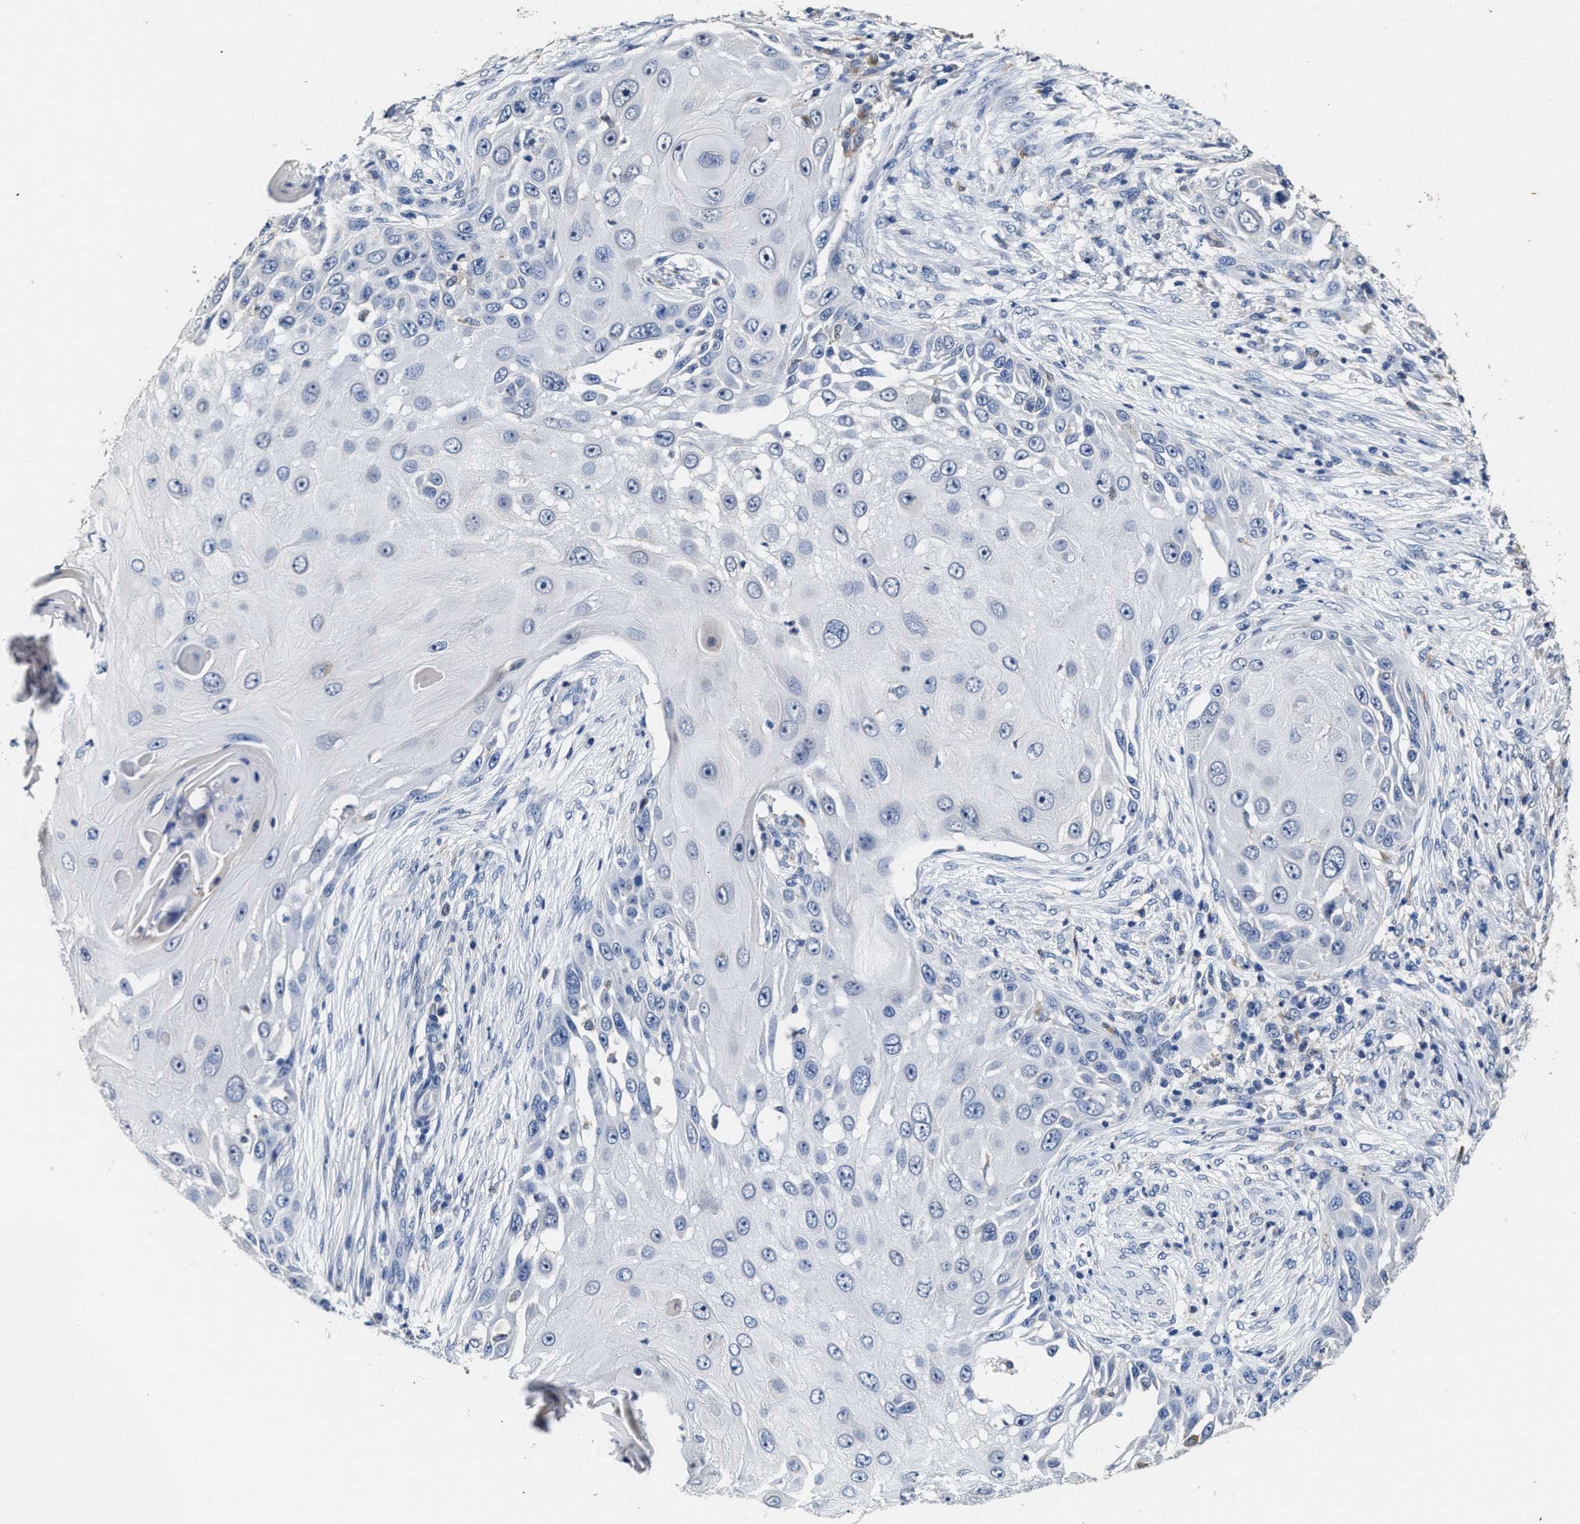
{"staining": {"intensity": "negative", "quantity": "none", "location": "none"}, "tissue": "skin cancer", "cell_type": "Tumor cells", "image_type": "cancer", "snomed": [{"axis": "morphology", "description": "Squamous cell carcinoma, NOS"}, {"axis": "topography", "description": "Skin"}], "caption": "An image of skin cancer stained for a protein exhibits no brown staining in tumor cells.", "gene": "ZFAT", "patient": {"sex": "female", "age": 44}}